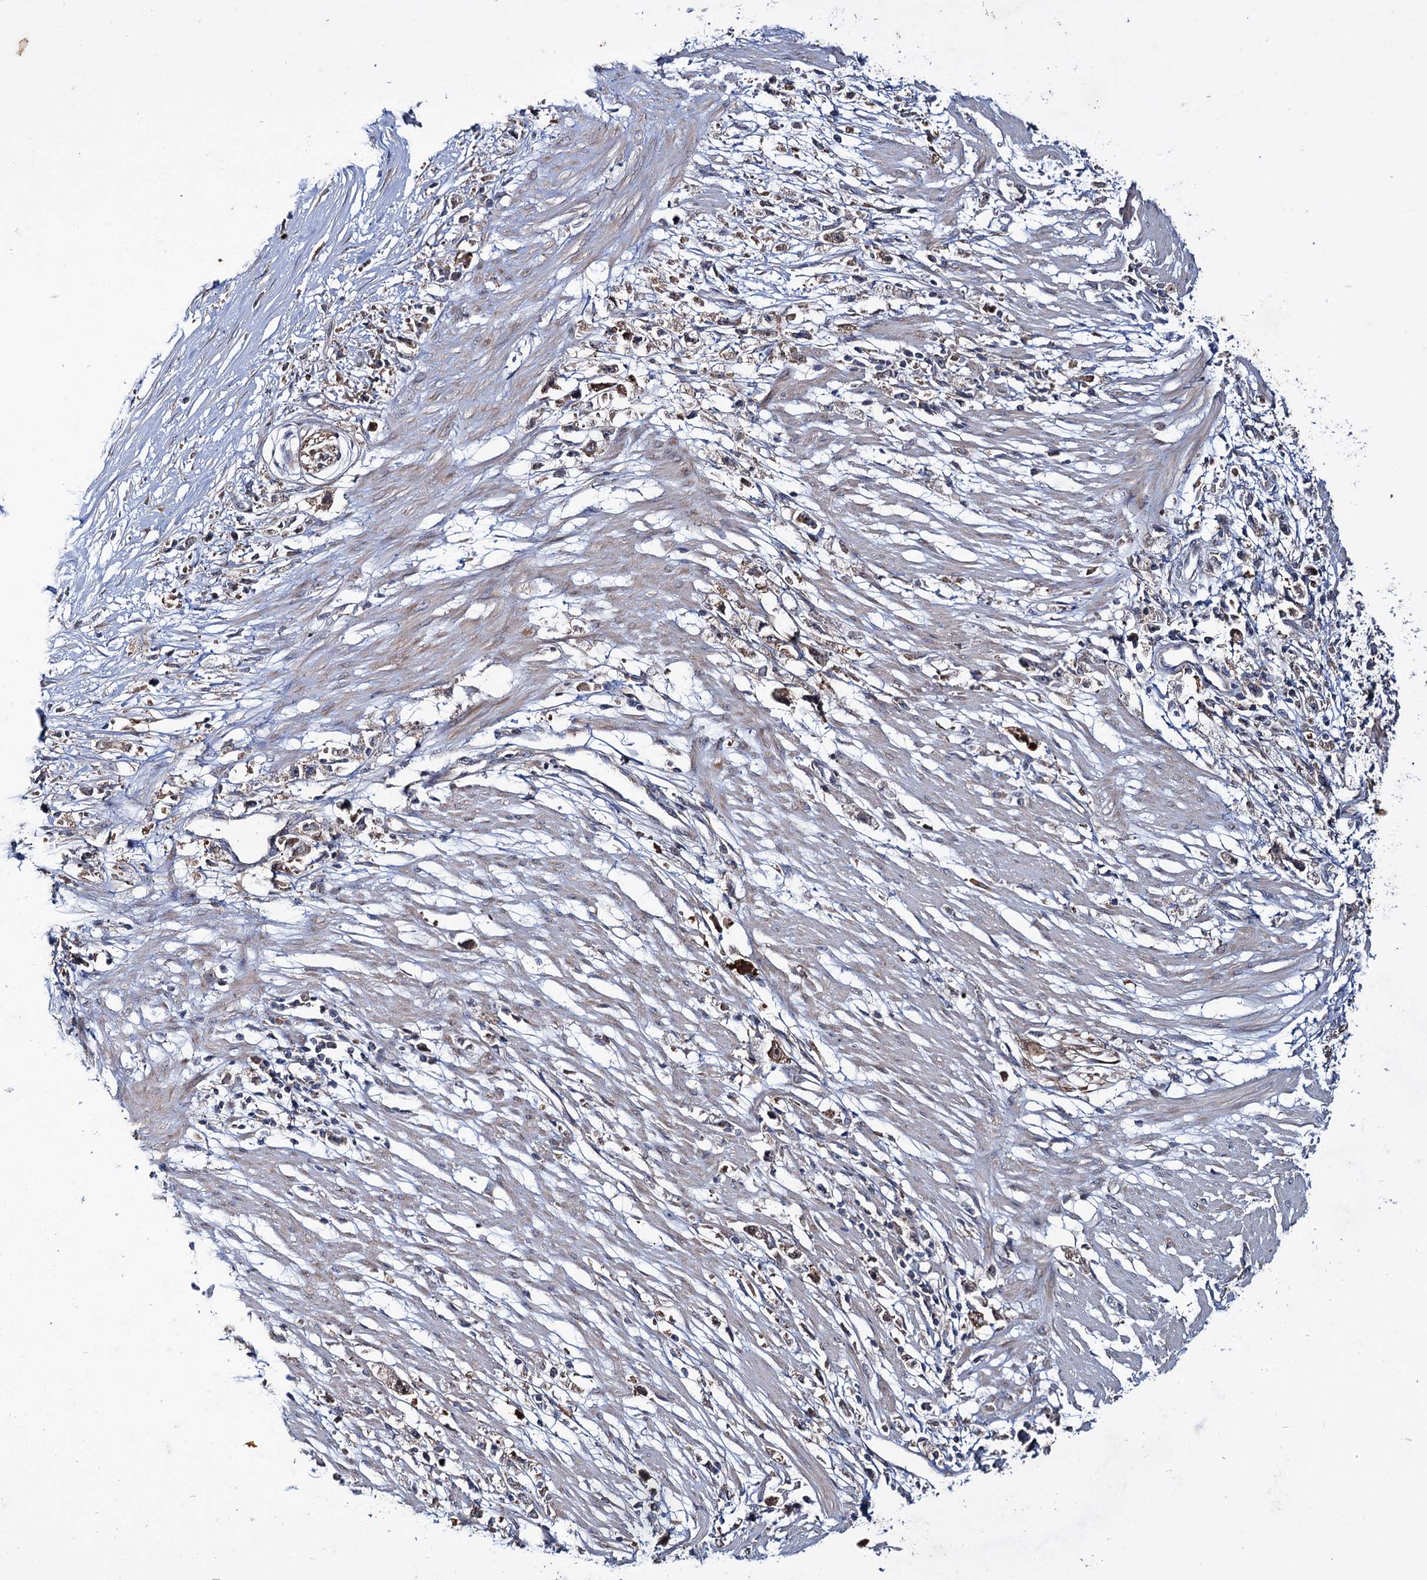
{"staining": {"intensity": "moderate", "quantity": ">75%", "location": "cytoplasmic/membranous"}, "tissue": "stomach cancer", "cell_type": "Tumor cells", "image_type": "cancer", "snomed": [{"axis": "morphology", "description": "Adenocarcinoma, NOS"}, {"axis": "topography", "description": "Stomach"}], "caption": "Stomach adenocarcinoma tissue exhibits moderate cytoplasmic/membranous staining in approximately >75% of tumor cells", "gene": "PTPN3", "patient": {"sex": "female", "age": 59}}